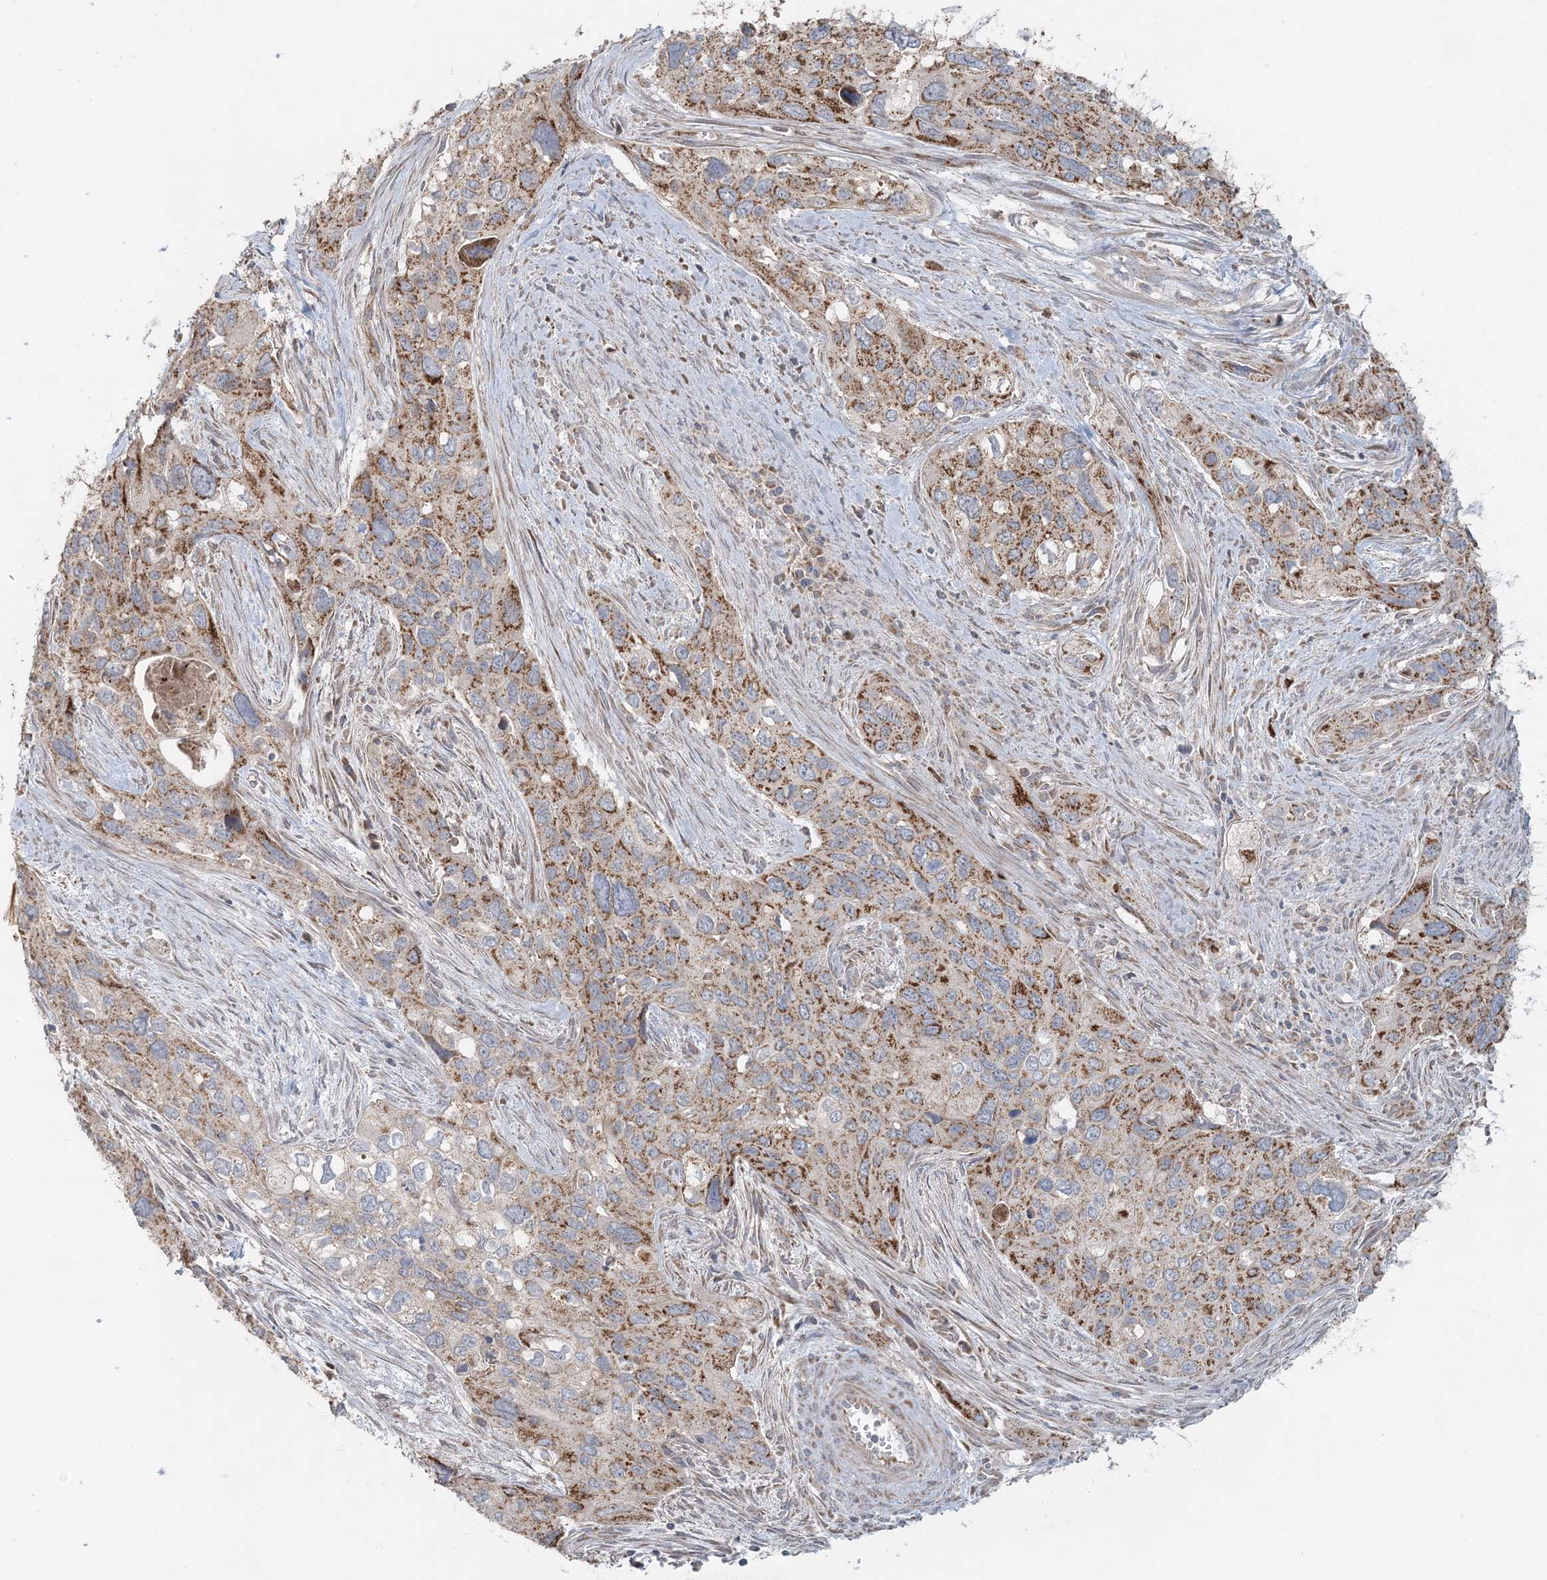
{"staining": {"intensity": "moderate", "quantity": ">75%", "location": "cytoplasmic/membranous"}, "tissue": "cervical cancer", "cell_type": "Tumor cells", "image_type": "cancer", "snomed": [{"axis": "morphology", "description": "Squamous cell carcinoma, NOS"}, {"axis": "topography", "description": "Cervix"}], "caption": "The photomicrograph exhibits staining of cervical squamous cell carcinoma, revealing moderate cytoplasmic/membranous protein staining (brown color) within tumor cells.", "gene": "LRPPRC", "patient": {"sex": "female", "age": 55}}